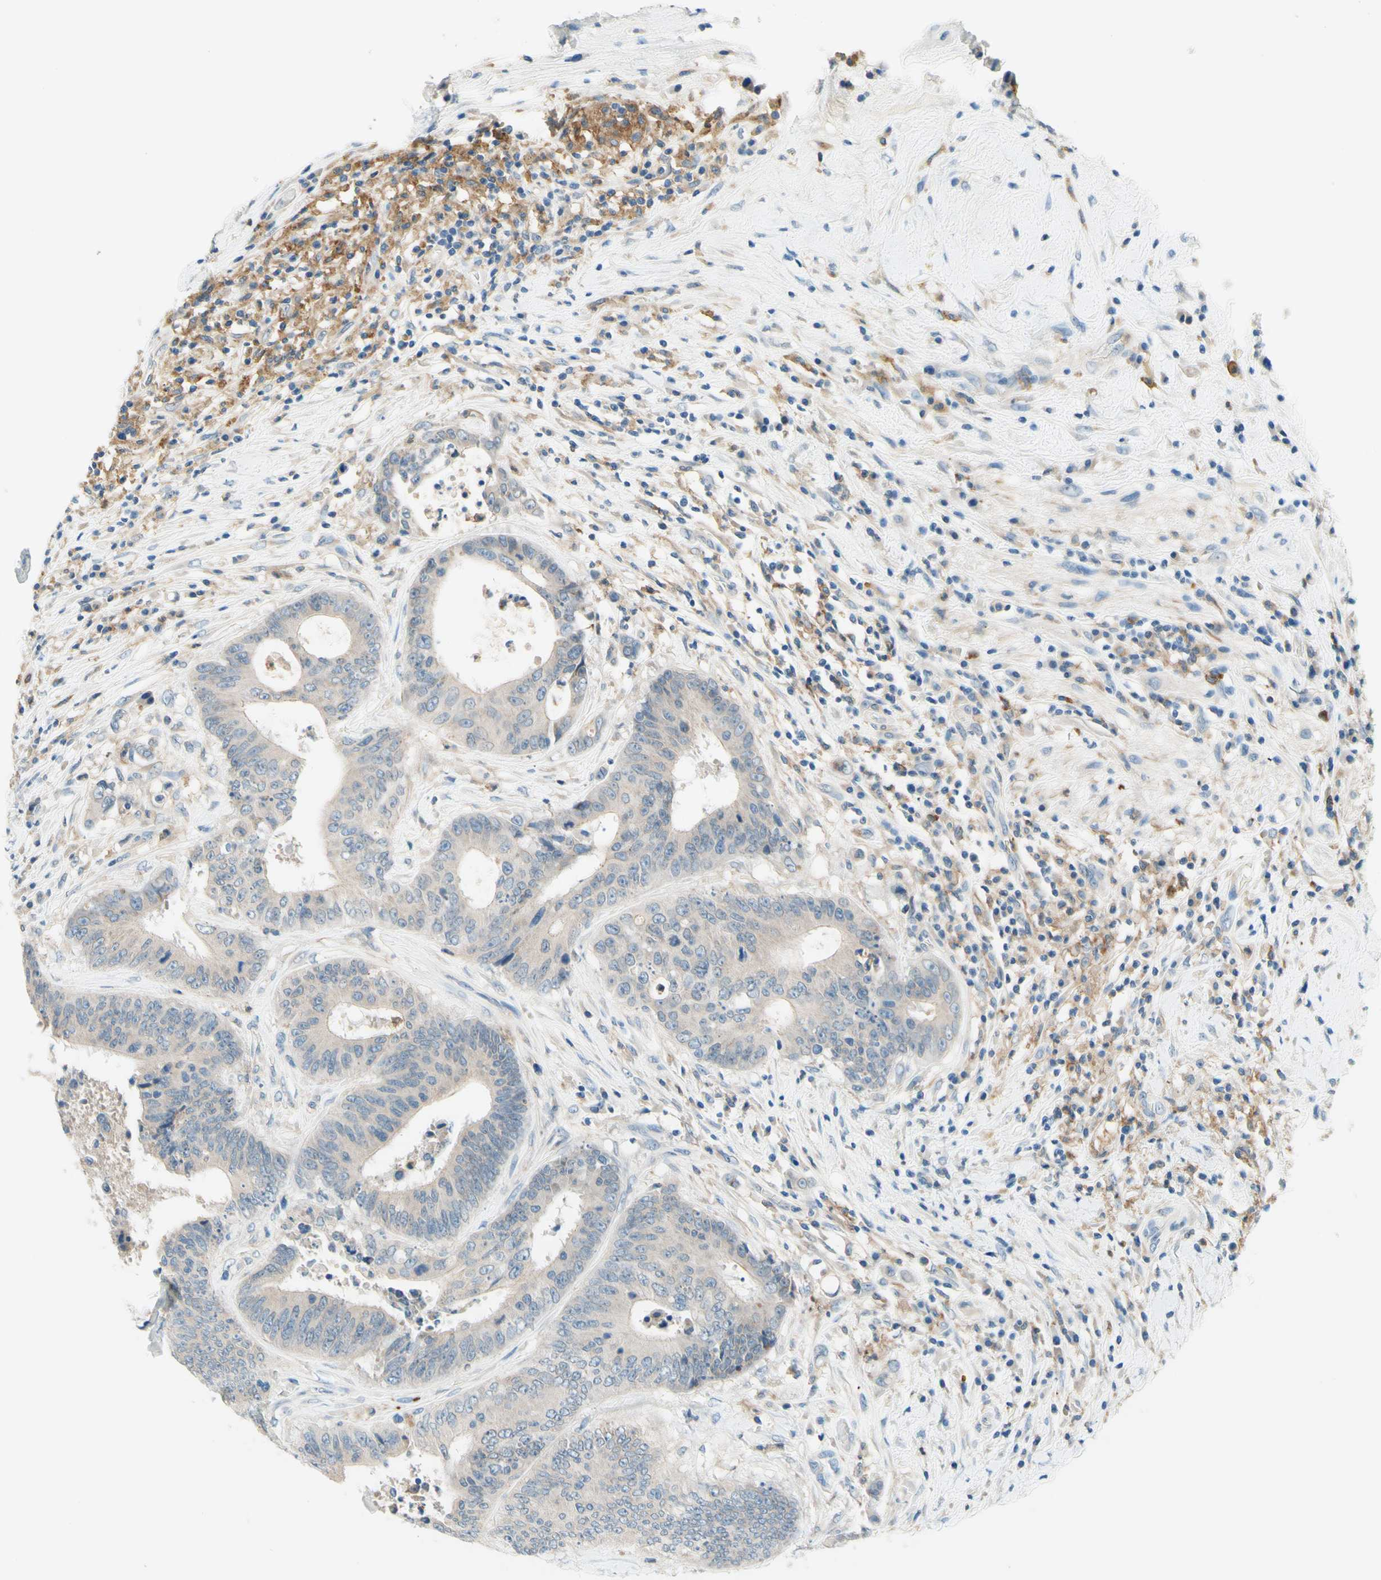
{"staining": {"intensity": "weak", "quantity": "<25%", "location": "cytoplasmic/membranous"}, "tissue": "colorectal cancer", "cell_type": "Tumor cells", "image_type": "cancer", "snomed": [{"axis": "morphology", "description": "Adenocarcinoma, NOS"}, {"axis": "topography", "description": "Rectum"}], "caption": "Tumor cells are negative for brown protein staining in colorectal adenocarcinoma. Nuclei are stained in blue.", "gene": "SIGLEC9", "patient": {"sex": "male", "age": 72}}